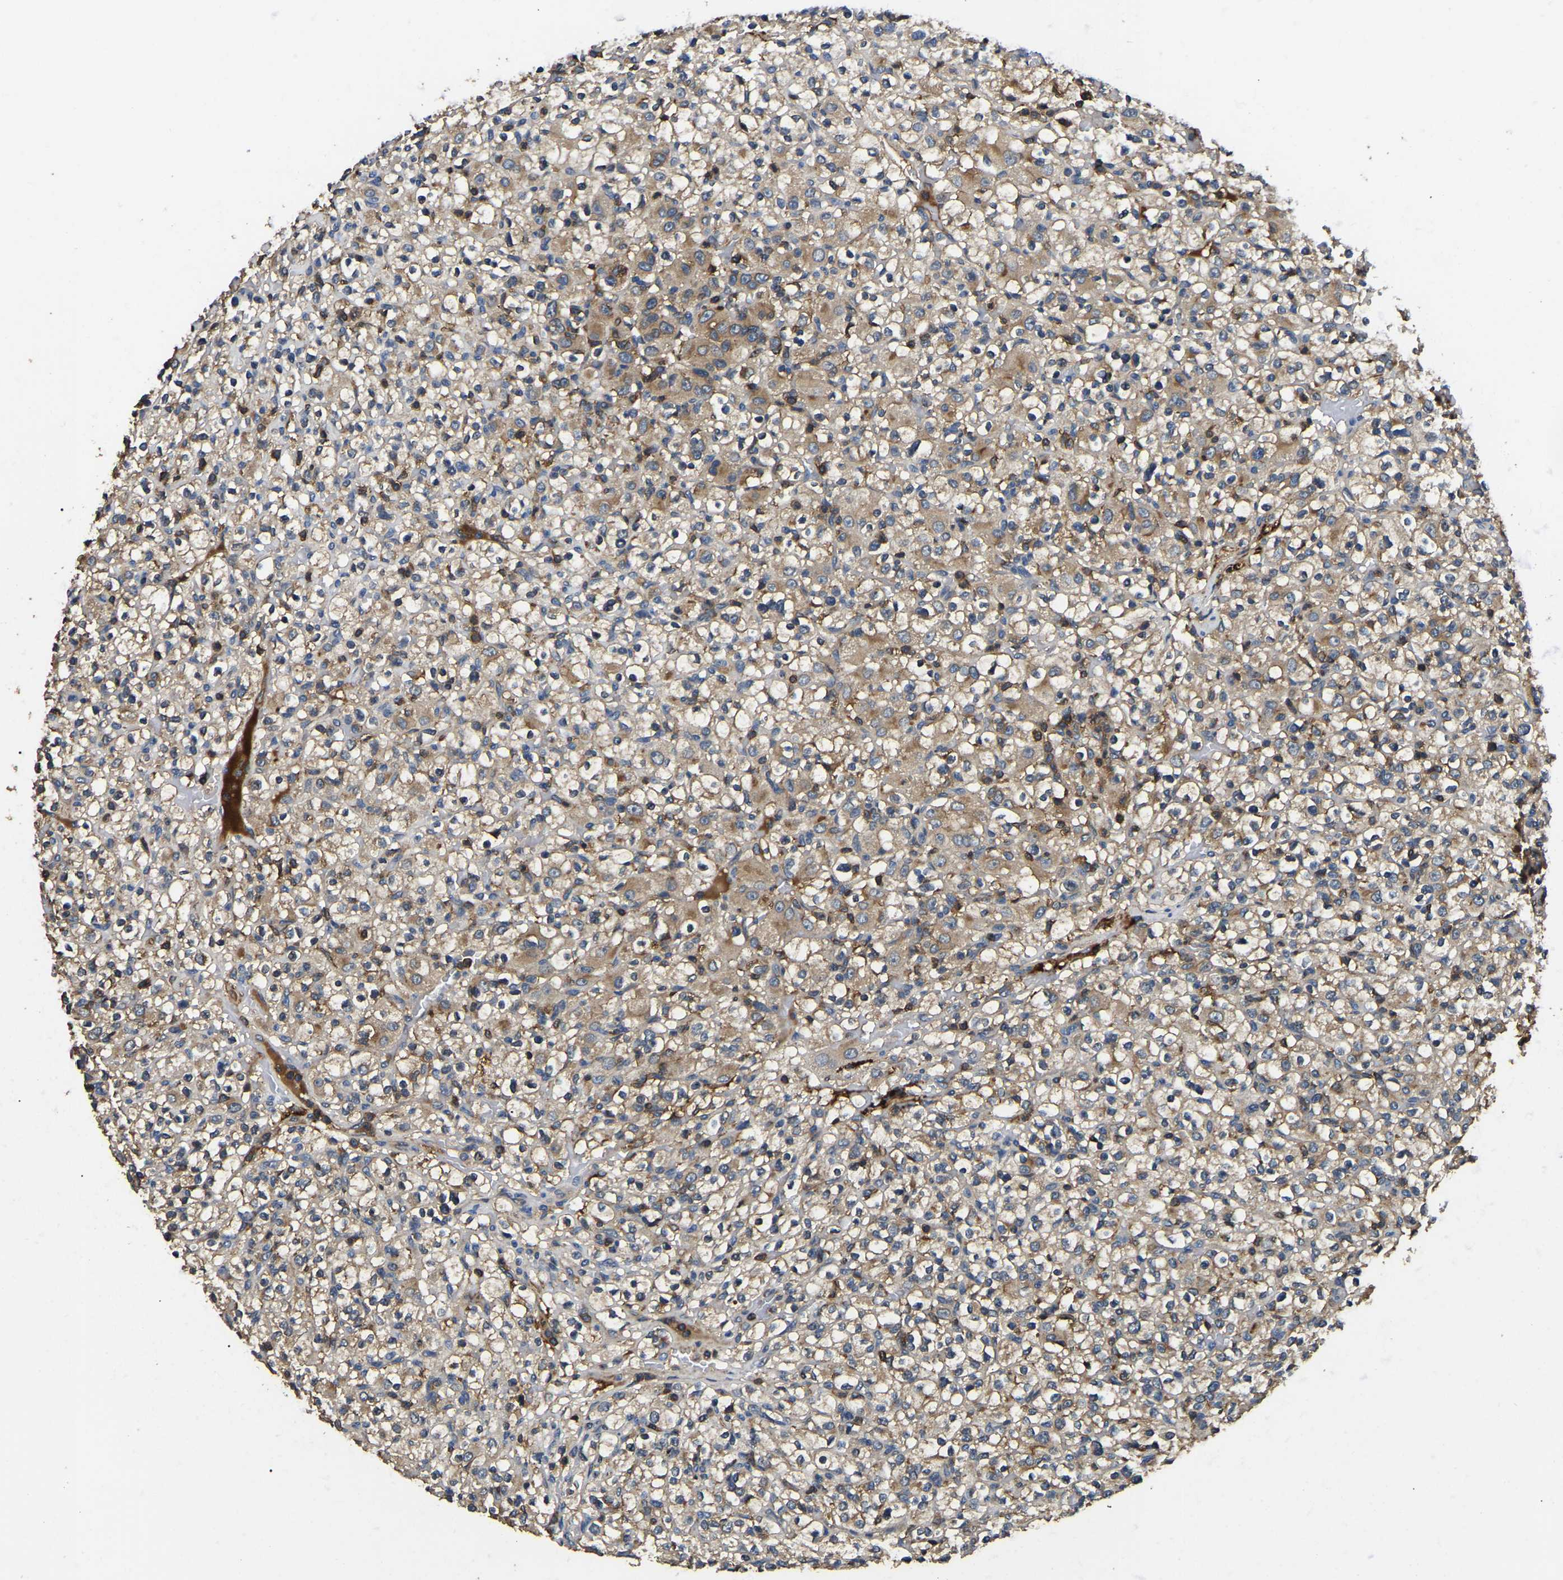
{"staining": {"intensity": "moderate", "quantity": ">75%", "location": "cytoplasmic/membranous"}, "tissue": "renal cancer", "cell_type": "Tumor cells", "image_type": "cancer", "snomed": [{"axis": "morphology", "description": "Normal tissue, NOS"}, {"axis": "morphology", "description": "Adenocarcinoma, NOS"}, {"axis": "topography", "description": "Kidney"}], "caption": "Renal cancer (adenocarcinoma) tissue exhibits moderate cytoplasmic/membranous expression in approximately >75% of tumor cells, visualized by immunohistochemistry.", "gene": "SMPD2", "patient": {"sex": "female", "age": 72}}